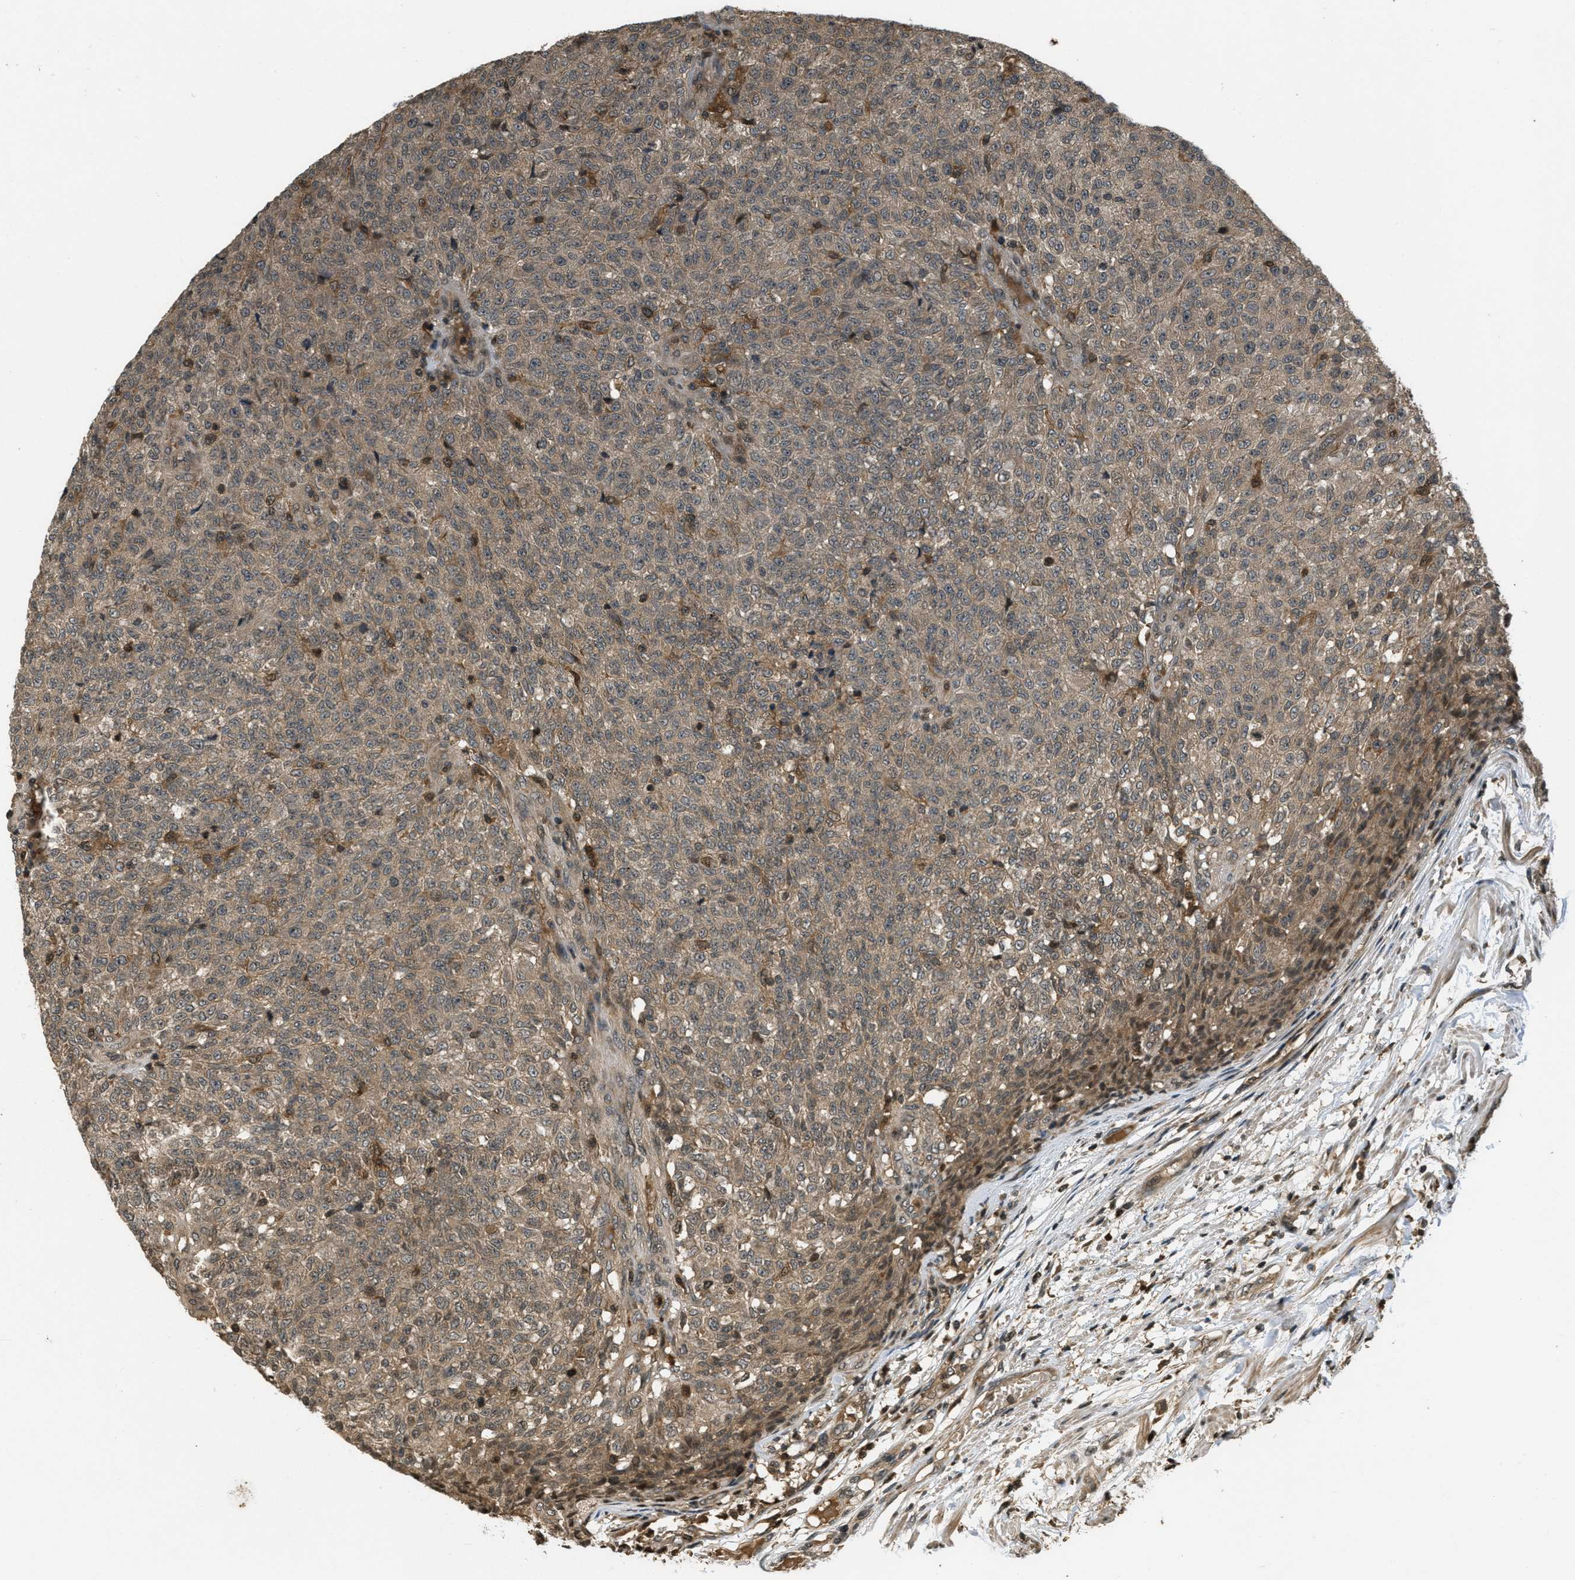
{"staining": {"intensity": "moderate", "quantity": ">75%", "location": "cytoplasmic/membranous"}, "tissue": "testis cancer", "cell_type": "Tumor cells", "image_type": "cancer", "snomed": [{"axis": "morphology", "description": "Seminoma, NOS"}, {"axis": "topography", "description": "Testis"}], "caption": "Human seminoma (testis) stained with a protein marker shows moderate staining in tumor cells.", "gene": "ATG7", "patient": {"sex": "male", "age": 59}}